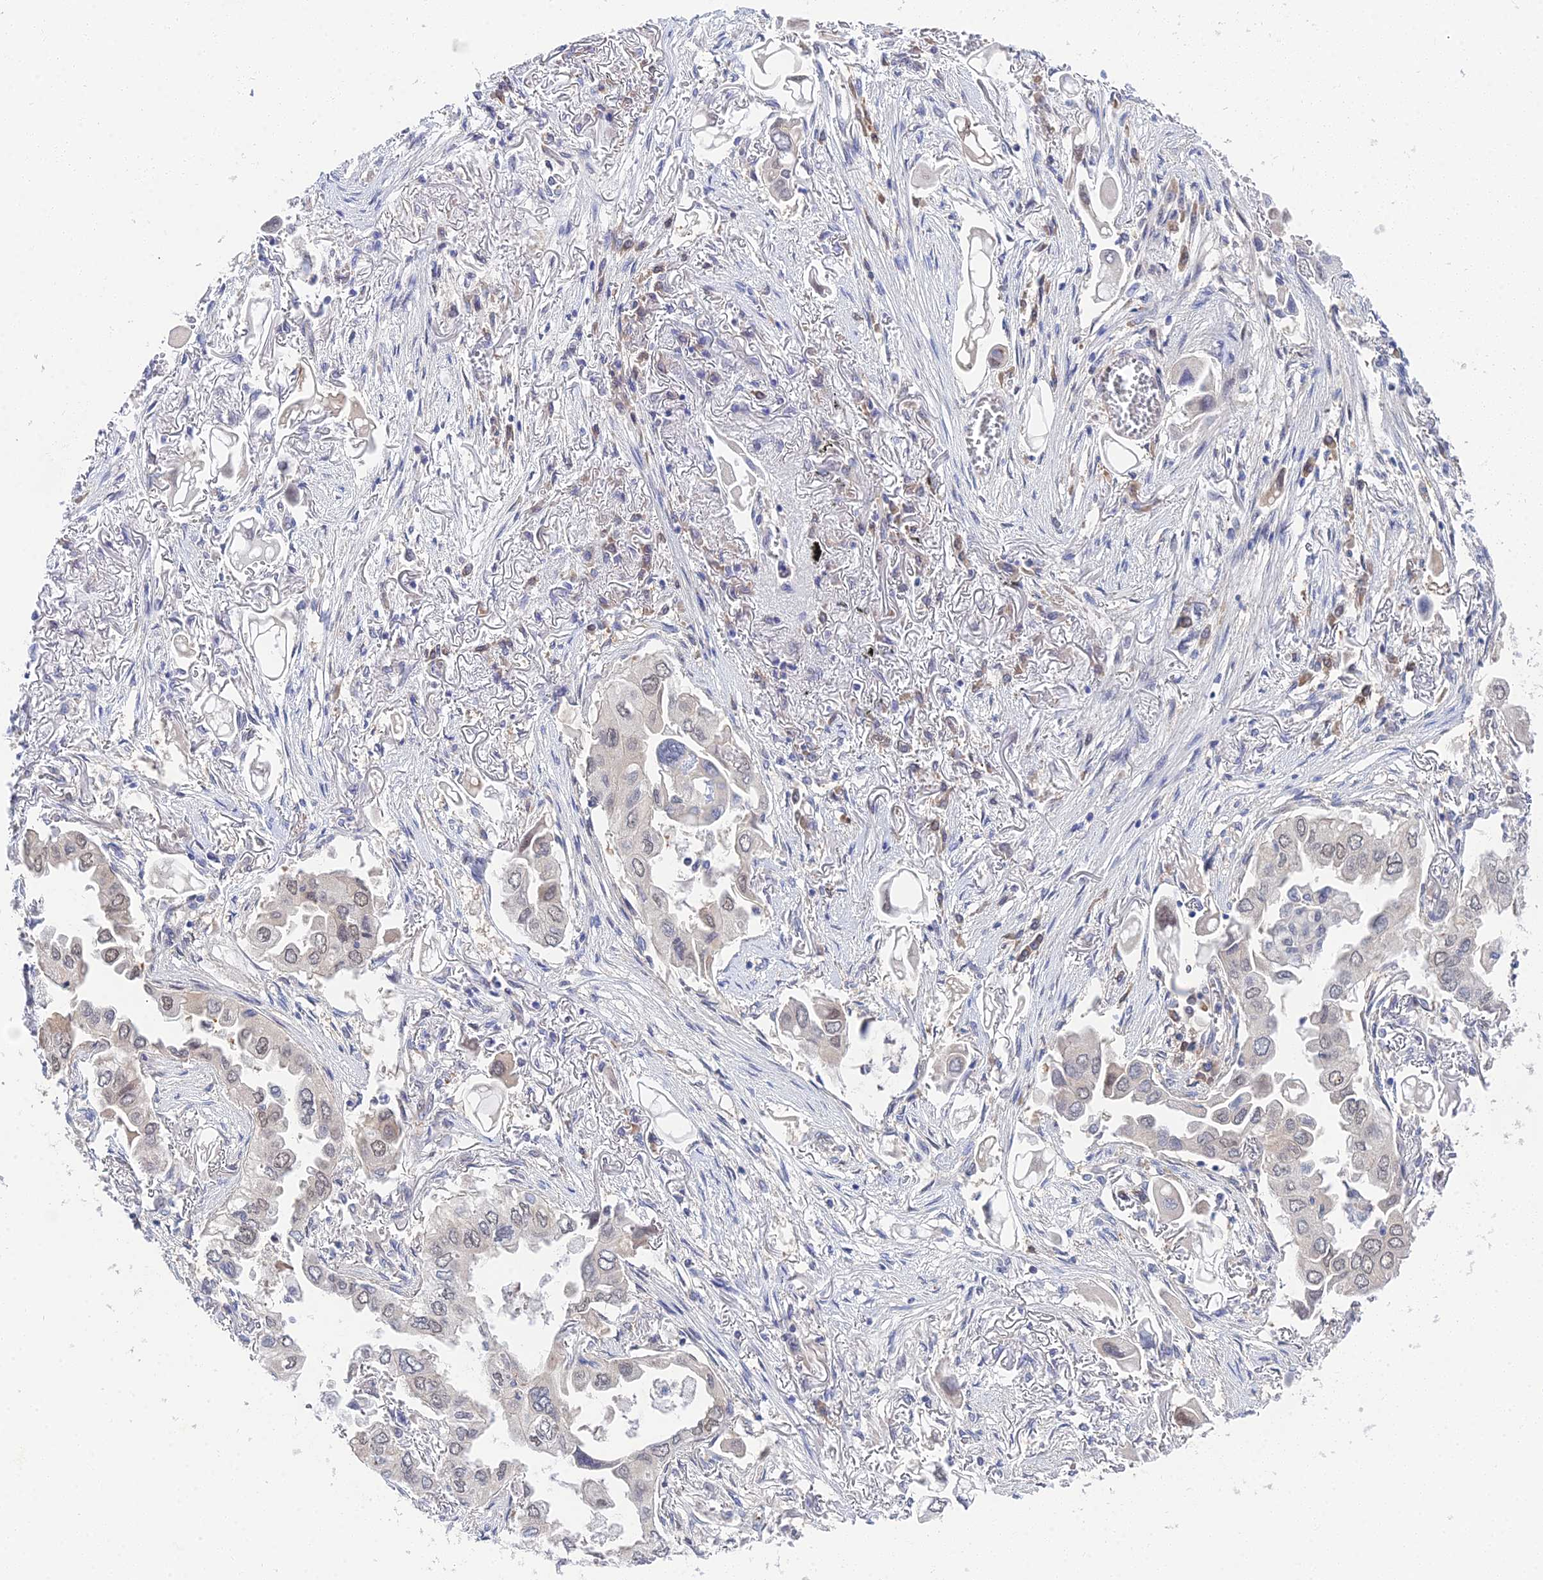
{"staining": {"intensity": "weak", "quantity": "<25%", "location": "nuclear"}, "tissue": "lung cancer", "cell_type": "Tumor cells", "image_type": "cancer", "snomed": [{"axis": "morphology", "description": "Adenocarcinoma, NOS"}, {"axis": "topography", "description": "Lung"}], "caption": "Immunohistochemical staining of lung cancer (adenocarcinoma) displays no significant positivity in tumor cells.", "gene": "DNAH14", "patient": {"sex": "female", "age": 76}}